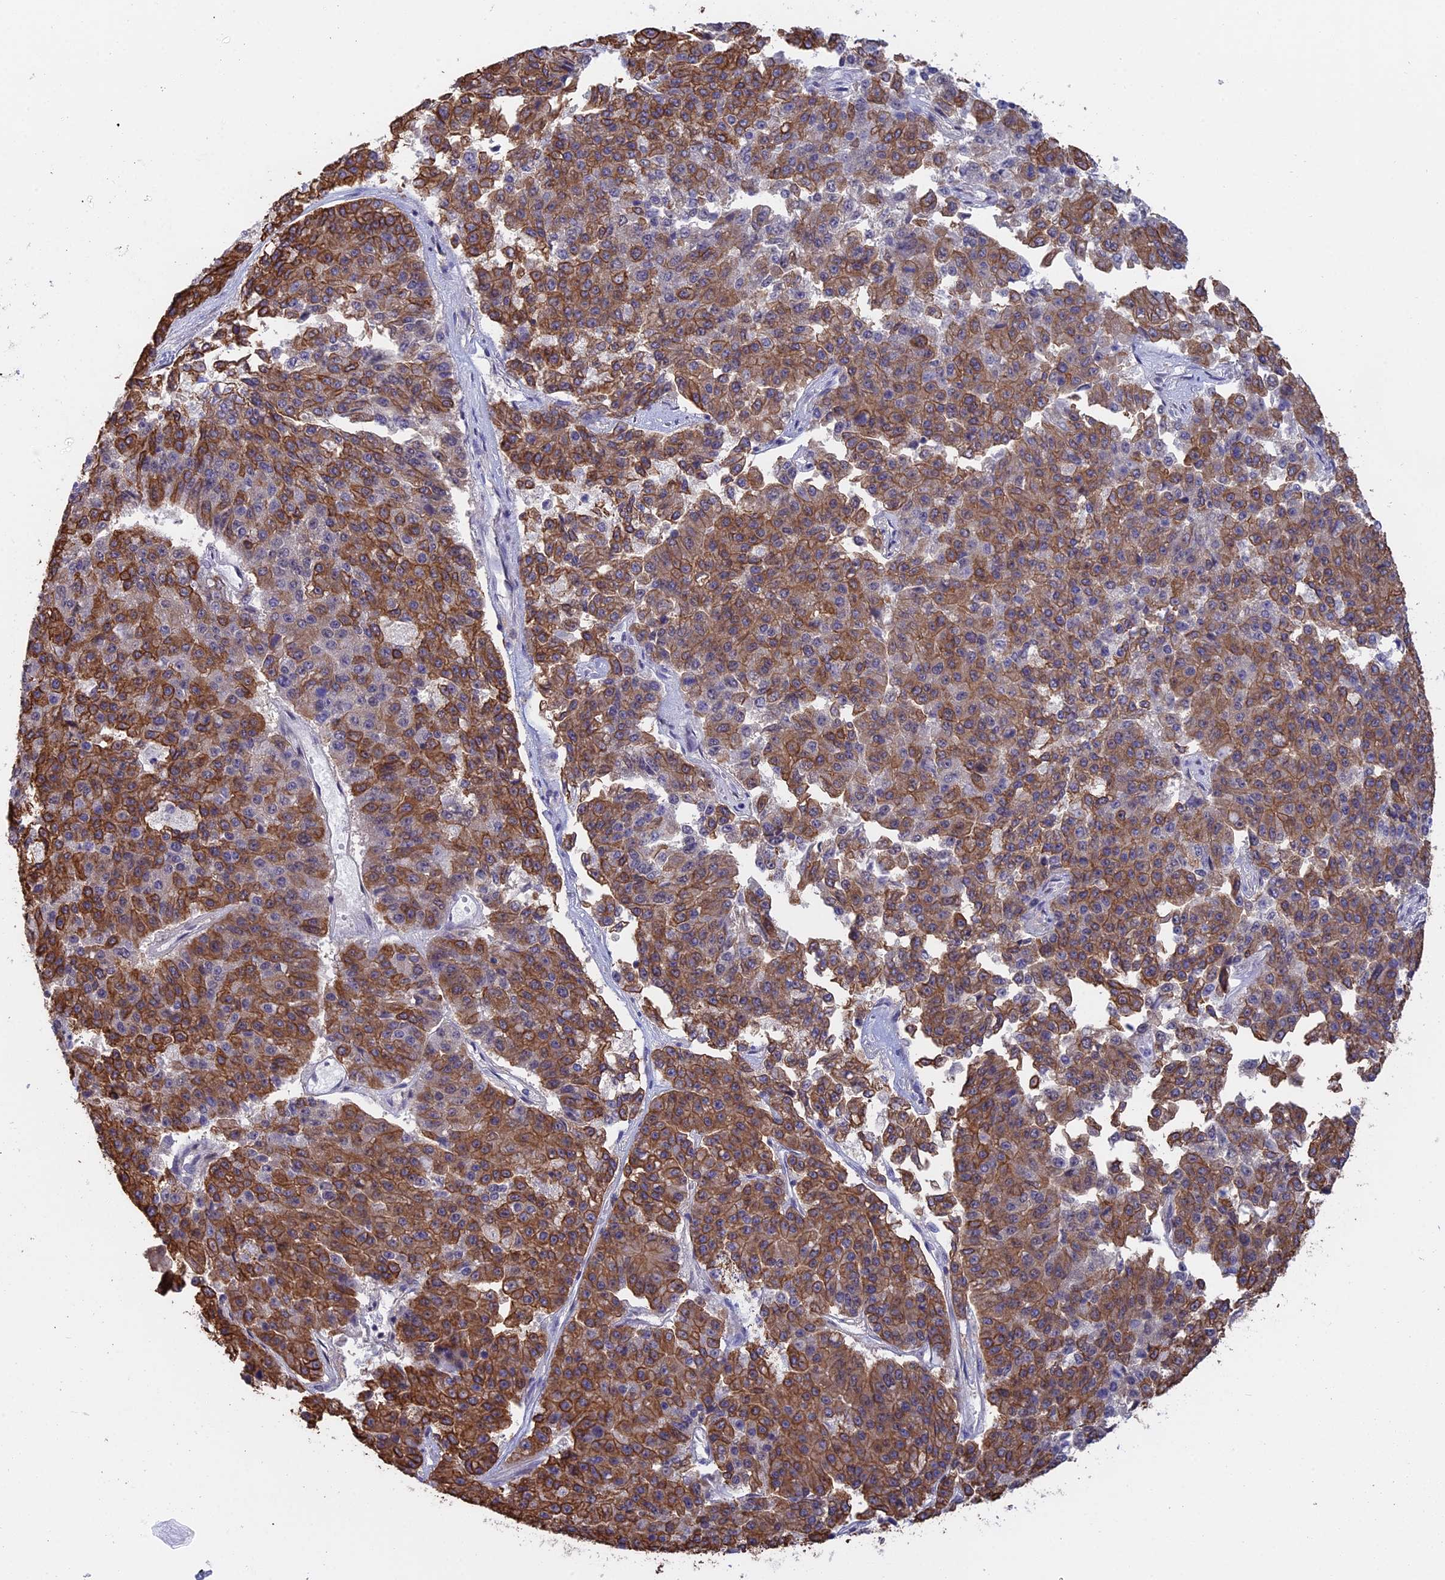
{"staining": {"intensity": "moderate", "quantity": ">75%", "location": "cytoplasmic/membranous"}, "tissue": "pancreatic cancer", "cell_type": "Tumor cells", "image_type": "cancer", "snomed": [{"axis": "morphology", "description": "Adenocarcinoma, NOS"}, {"axis": "topography", "description": "Pancreas"}], "caption": "The photomicrograph shows immunohistochemical staining of pancreatic adenocarcinoma. There is moderate cytoplasmic/membranous expression is identified in approximately >75% of tumor cells.", "gene": "STUB1", "patient": {"sex": "male", "age": 50}}